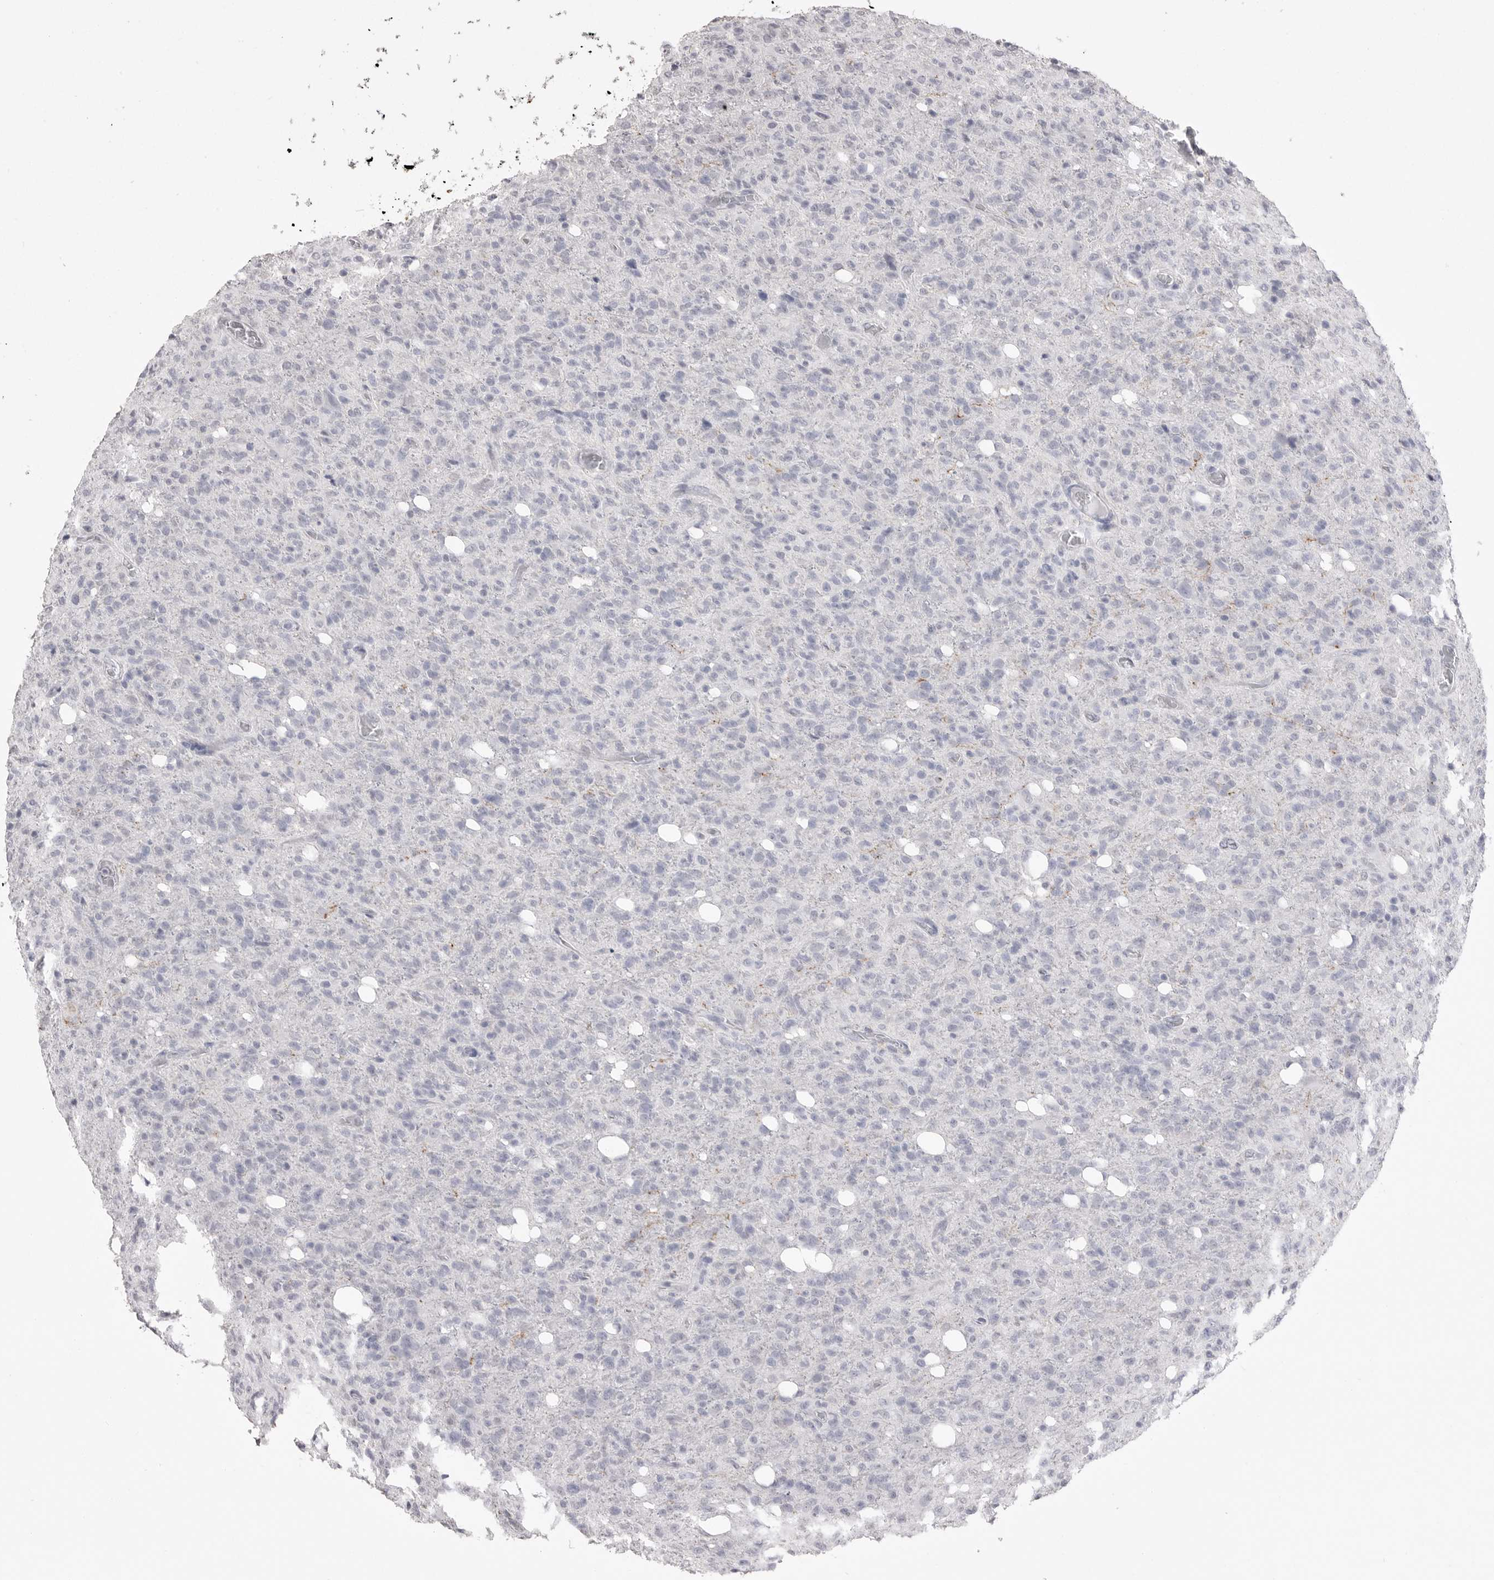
{"staining": {"intensity": "negative", "quantity": "none", "location": "none"}, "tissue": "glioma", "cell_type": "Tumor cells", "image_type": "cancer", "snomed": [{"axis": "morphology", "description": "Glioma, malignant, High grade"}, {"axis": "topography", "description": "Brain"}], "caption": "Immunohistochemistry (IHC) photomicrograph of malignant glioma (high-grade) stained for a protein (brown), which shows no positivity in tumor cells.", "gene": "ICAM5", "patient": {"sex": "female", "age": 57}}